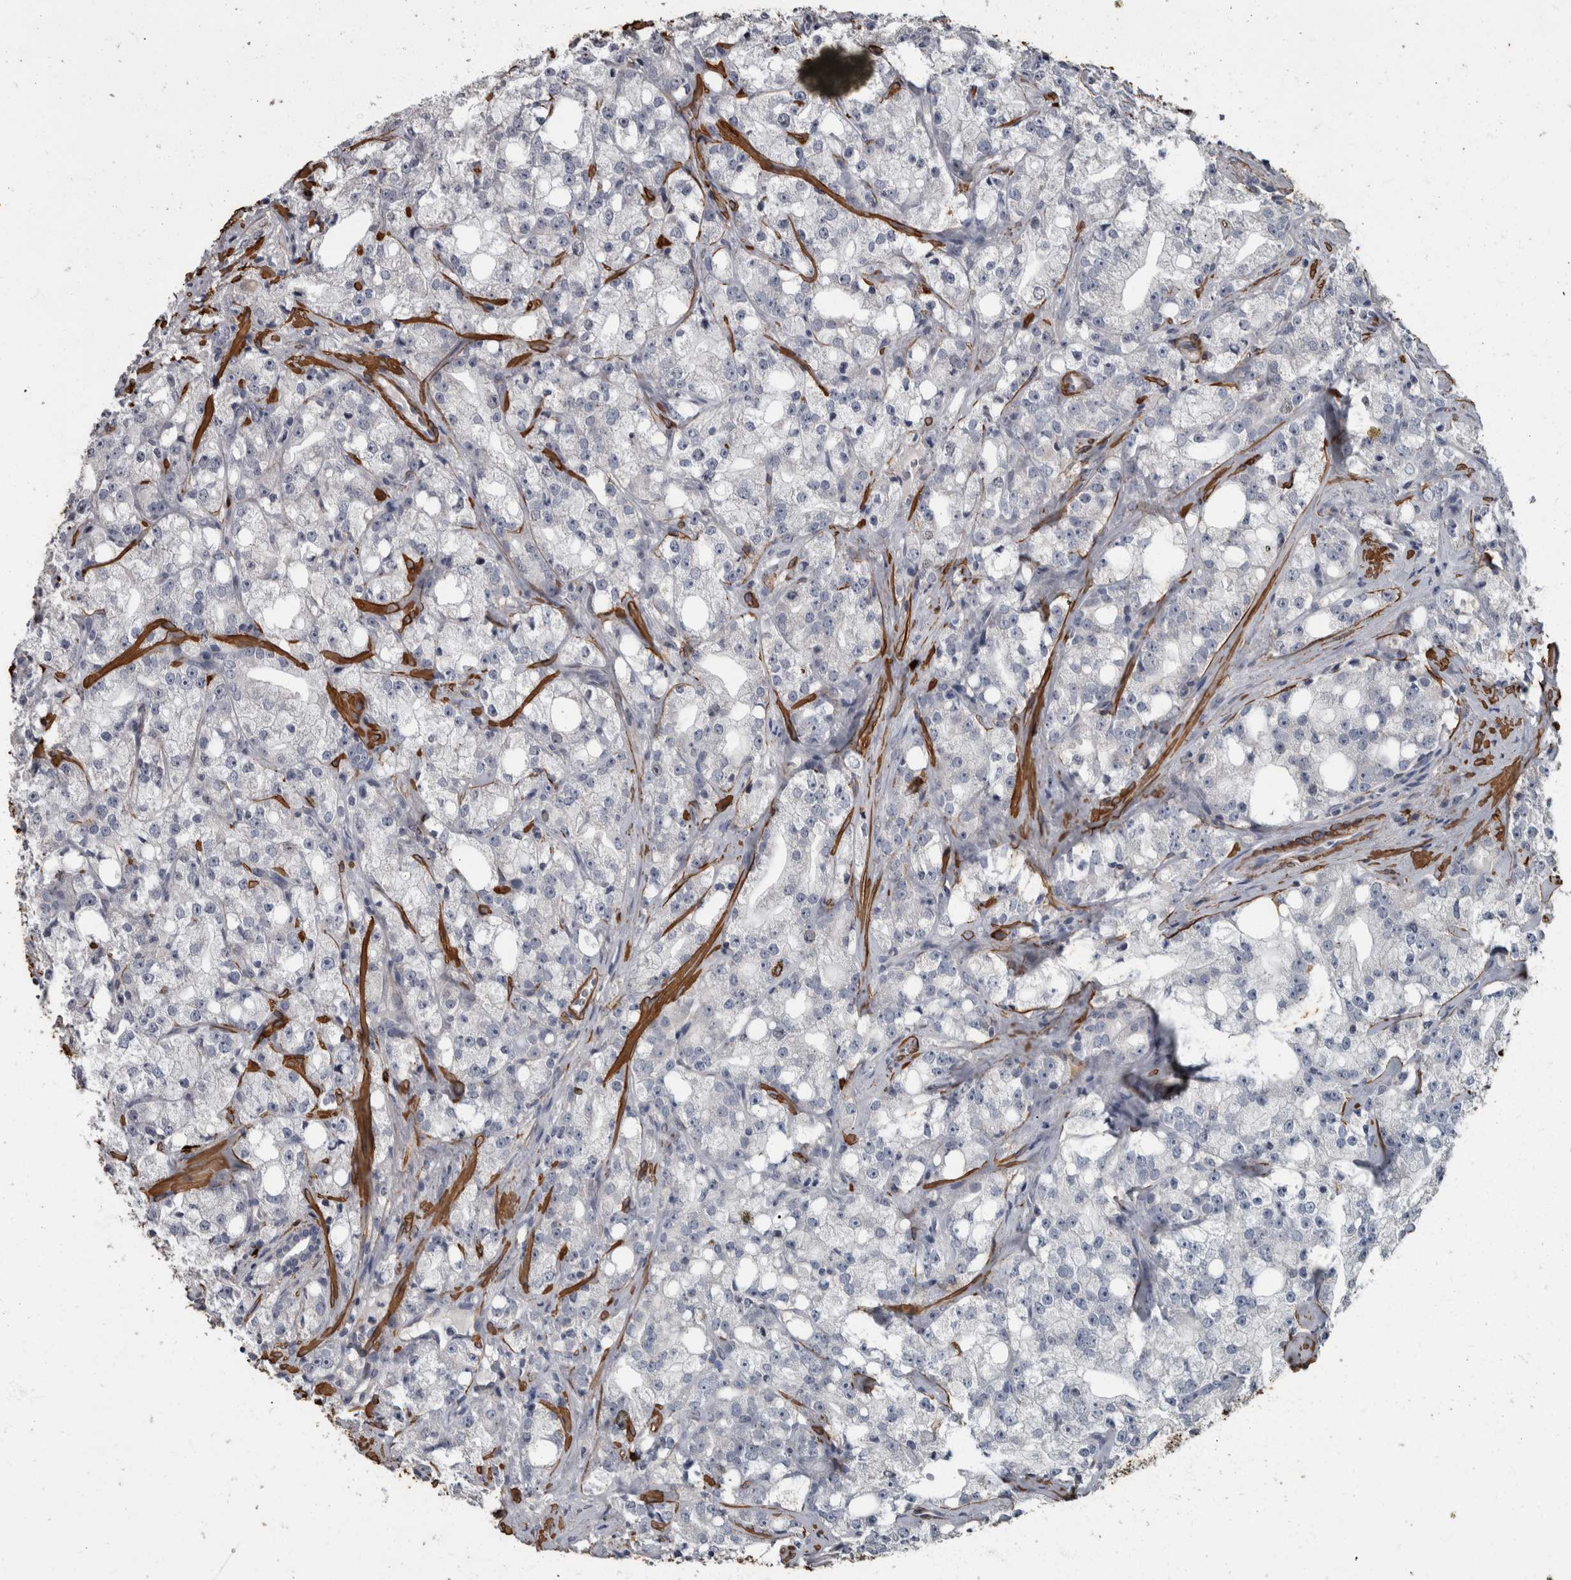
{"staining": {"intensity": "negative", "quantity": "none", "location": "none"}, "tissue": "prostate cancer", "cell_type": "Tumor cells", "image_type": "cancer", "snomed": [{"axis": "morphology", "description": "Adenocarcinoma, High grade"}, {"axis": "topography", "description": "Prostate"}], "caption": "An immunohistochemistry (IHC) photomicrograph of adenocarcinoma (high-grade) (prostate) is shown. There is no staining in tumor cells of adenocarcinoma (high-grade) (prostate). (DAB (3,3'-diaminobenzidine) IHC with hematoxylin counter stain).", "gene": "MASTL", "patient": {"sex": "male", "age": 64}}